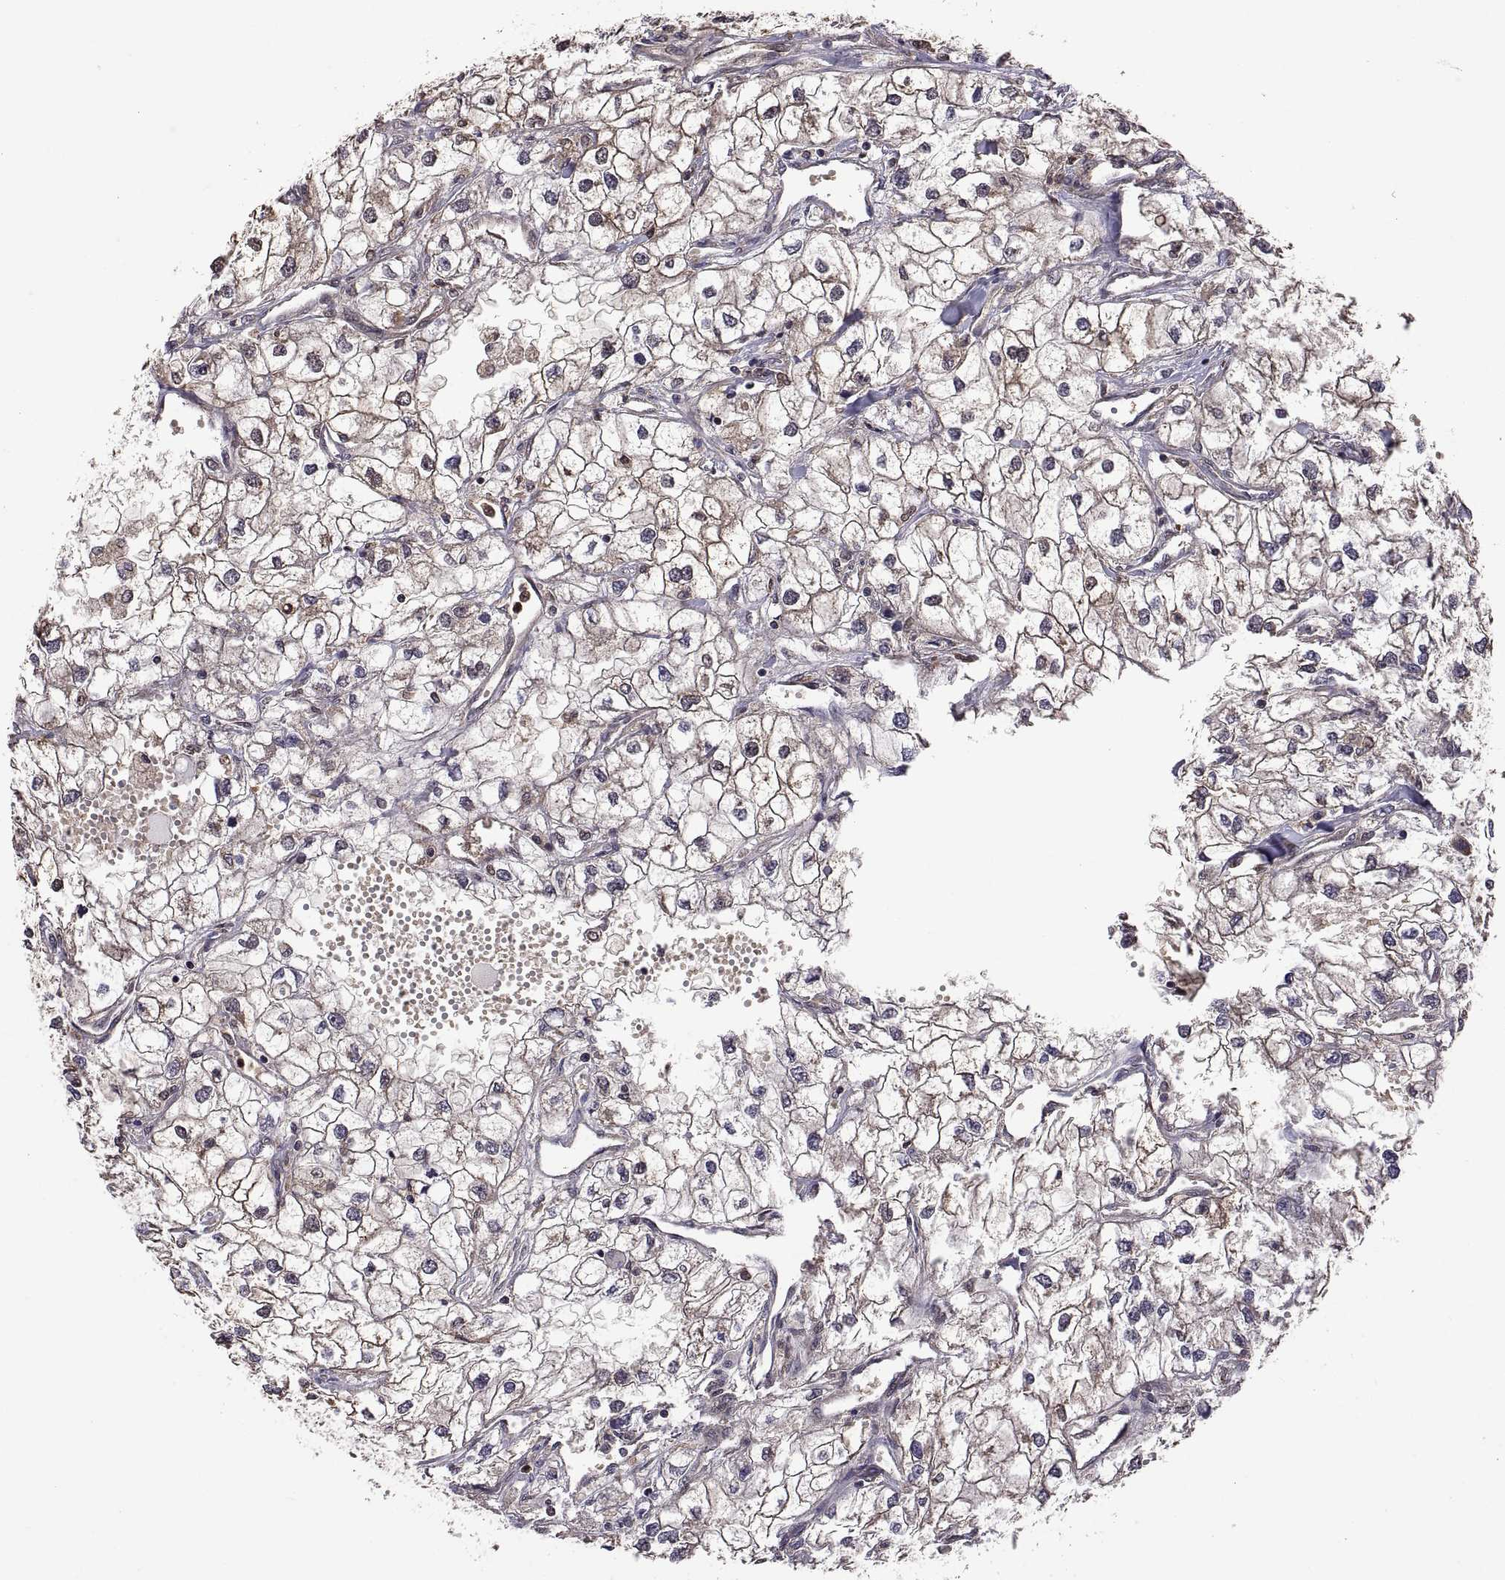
{"staining": {"intensity": "weak", "quantity": "25%-75%", "location": "cytoplasmic/membranous"}, "tissue": "renal cancer", "cell_type": "Tumor cells", "image_type": "cancer", "snomed": [{"axis": "morphology", "description": "Adenocarcinoma, NOS"}, {"axis": "topography", "description": "Kidney"}], "caption": "IHC of human renal adenocarcinoma shows low levels of weak cytoplasmic/membranous staining in about 25%-75% of tumor cells.", "gene": "ZNRF2", "patient": {"sex": "male", "age": 59}}